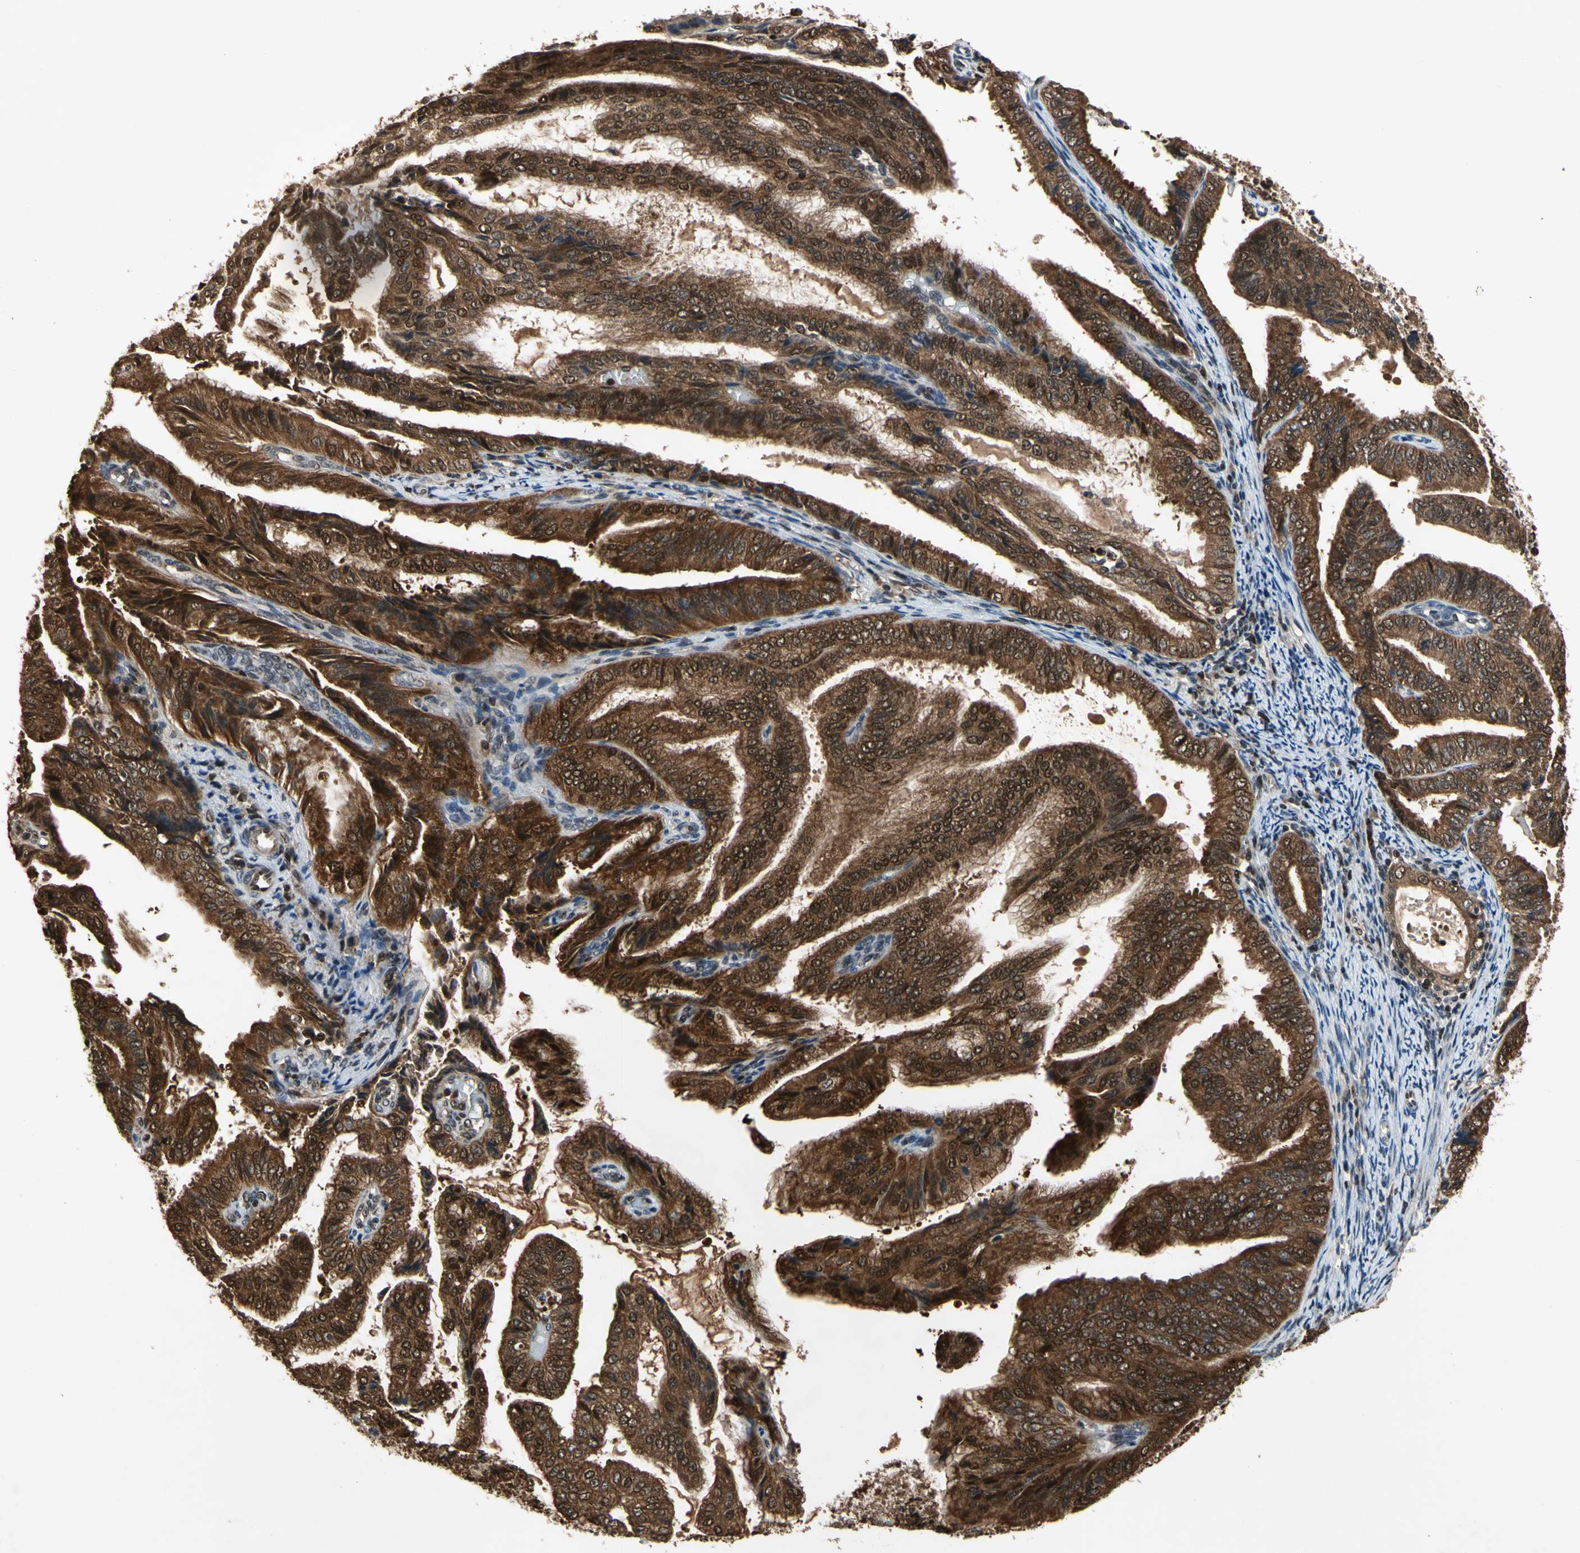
{"staining": {"intensity": "strong", "quantity": ">75%", "location": "cytoplasmic/membranous,nuclear"}, "tissue": "endometrial cancer", "cell_type": "Tumor cells", "image_type": "cancer", "snomed": [{"axis": "morphology", "description": "Adenocarcinoma, NOS"}, {"axis": "topography", "description": "Endometrium"}], "caption": "Immunohistochemical staining of human adenocarcinoma (endometrial) reveals high levels of strong cytoplasmic/membranous and nuclear expression in approximately >75% of tumor cells.", "gene": "GSR", "patient": {"sex": "female", "age": 58}}